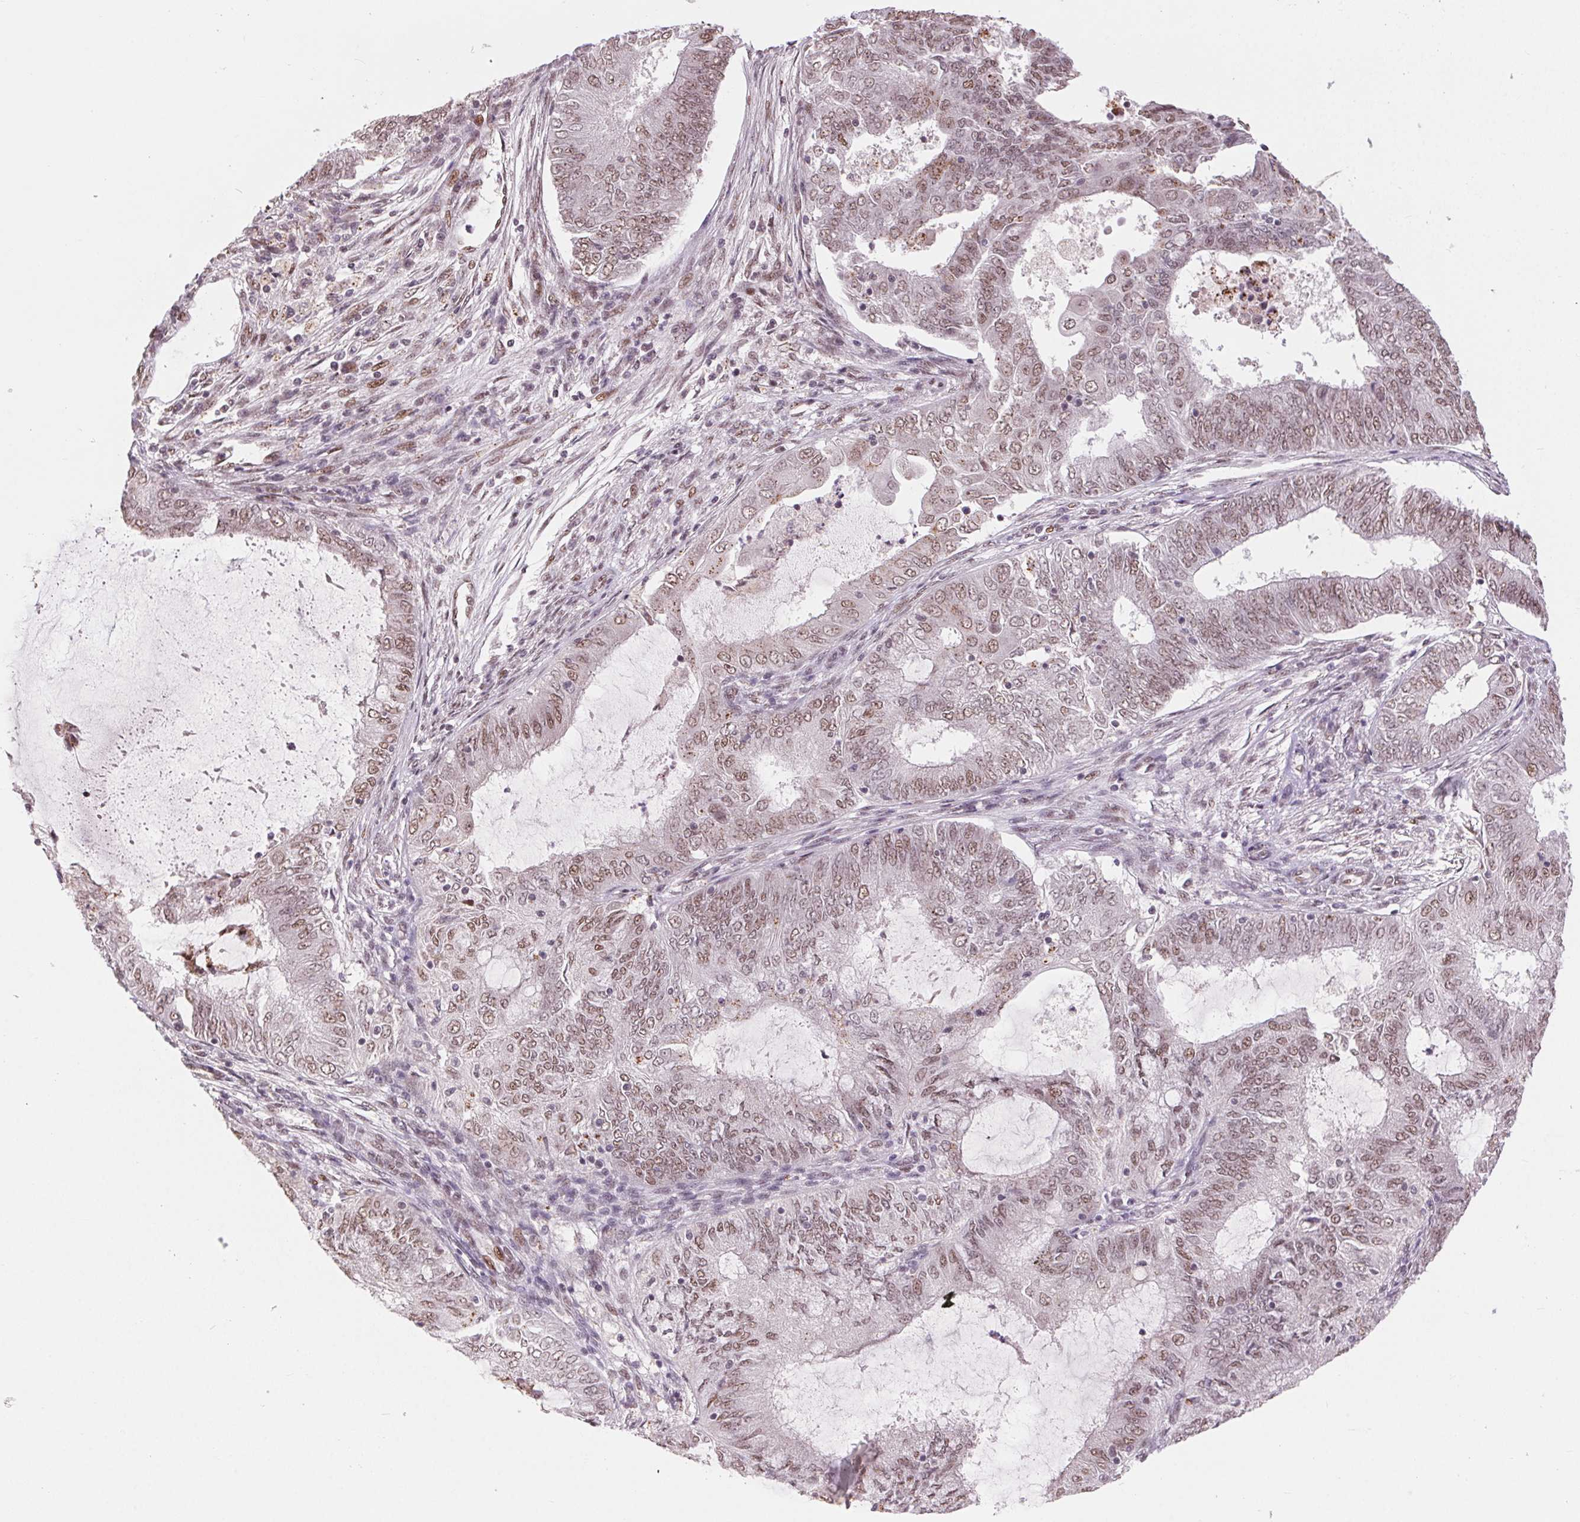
{"staining": {"intensity": "moderate", "quantity": ">75%", "location": "nuclear"}, "tissue": "endometrial cancer", "cell_type": "Tumor cells", "image_type": "cancer", "snomed": [{"axis": "morphology", "description": "Adenocarcinoma, NOS"}, {"axis": "topography", "description": "Endometrium"}], "caption": "The photomicrograph demonstrates a brown stain indicating the presence of a protein in the nuclear of tumor cells in endometrial adenocarcinoma.", "gene": "RAD23A", "patient": {"sex": "female", "age": 62}}